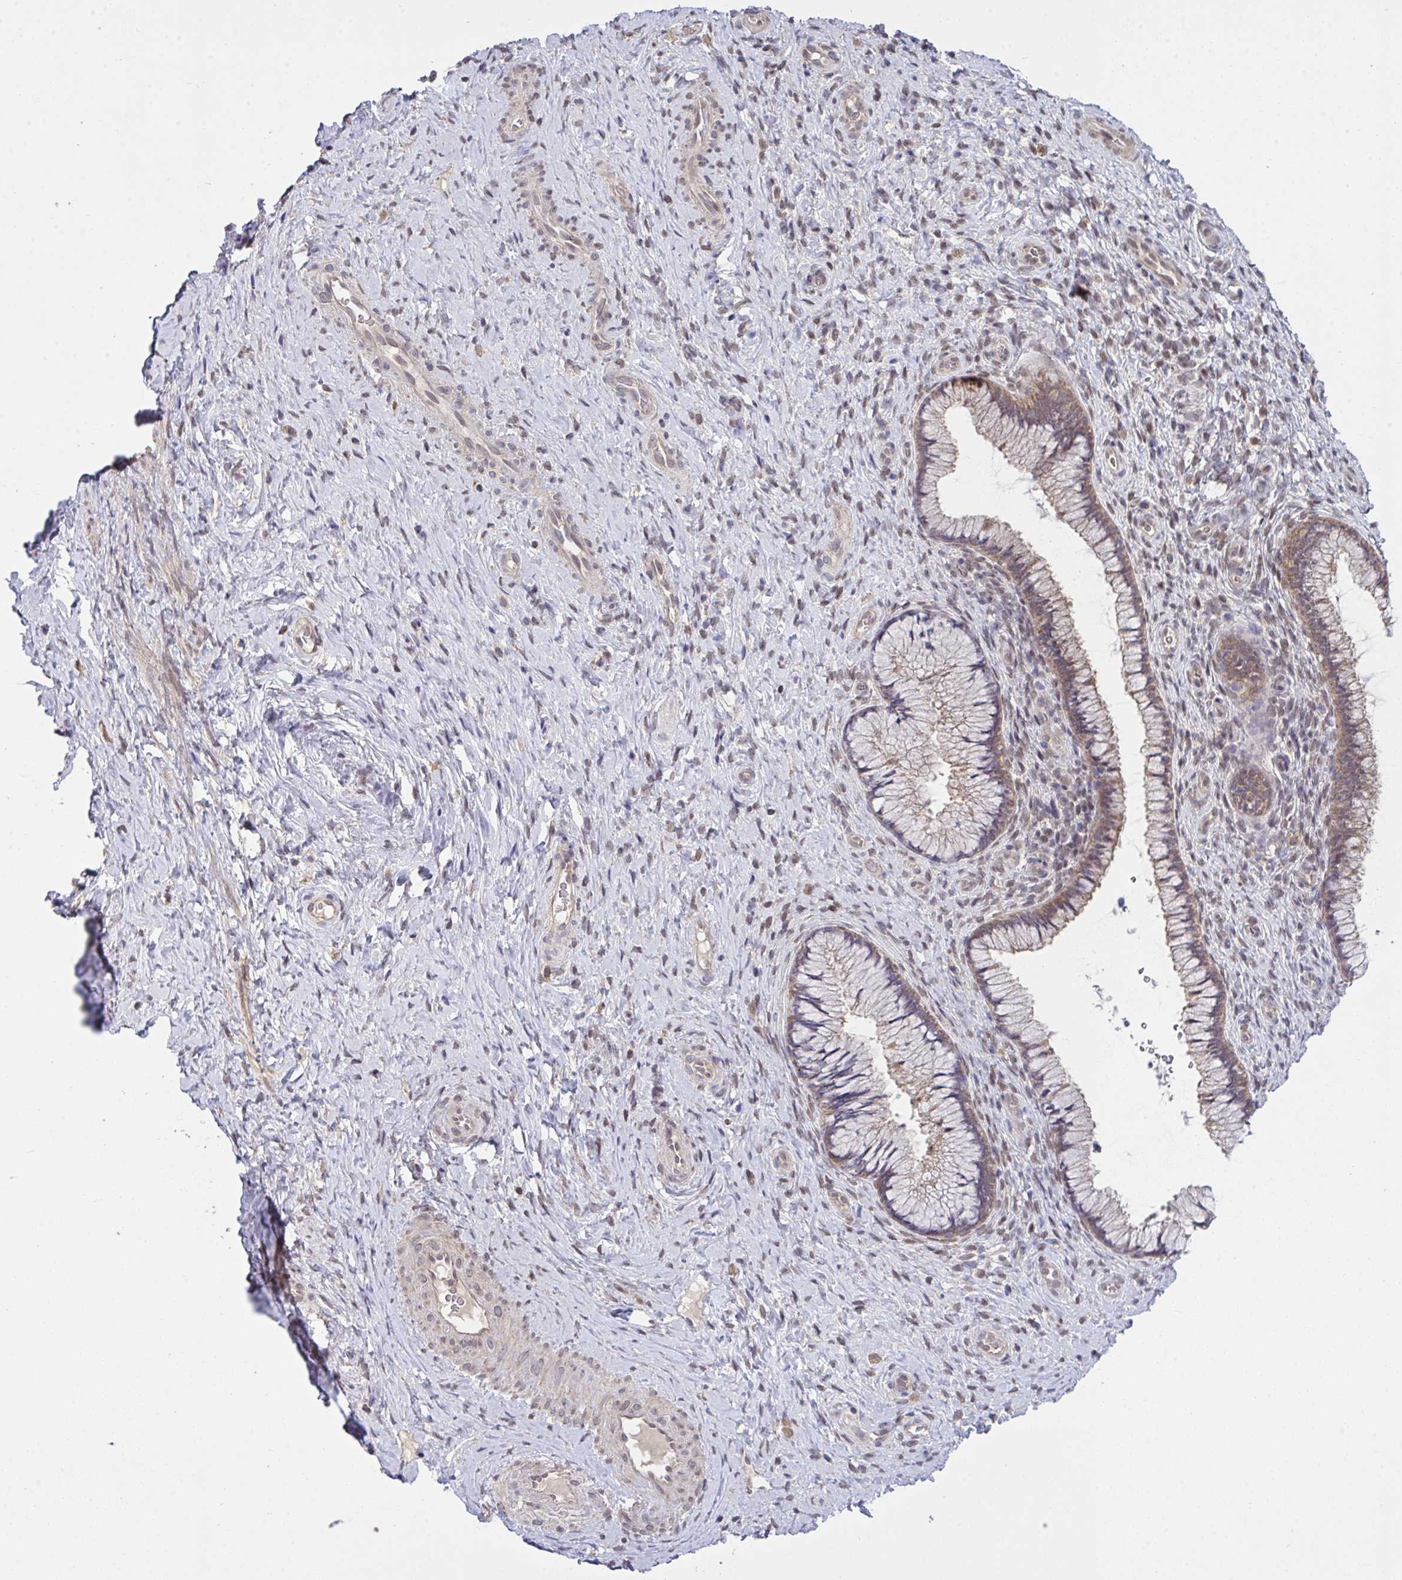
{"staining": {"intensity": "moderate", "quantity": ">75%", "location": "cytoplasmic/membranous"}, "tissue": "cervix", "cell_type": "Glandular cells", "image_type": "normal", "snomed": [{"axis": "morphology", "description": "Normal tissue, NOS"}, {"axis": "topography", "description": "Cervix"}], "caption": "Immunohistochemical staining of unremarkable human cervix demonstrates medium levels of moderate cytoplasmic/membranous positivity in about >75% of glandular cells. The staining is performed using DAB (3,3'-diaminobenzidine) brown chromogen to label protein expression. The nuclei are counter-stained blue using hematoxylin.", "gene": "PPM1H", "patient": {"sex": "female", "age": 34}}